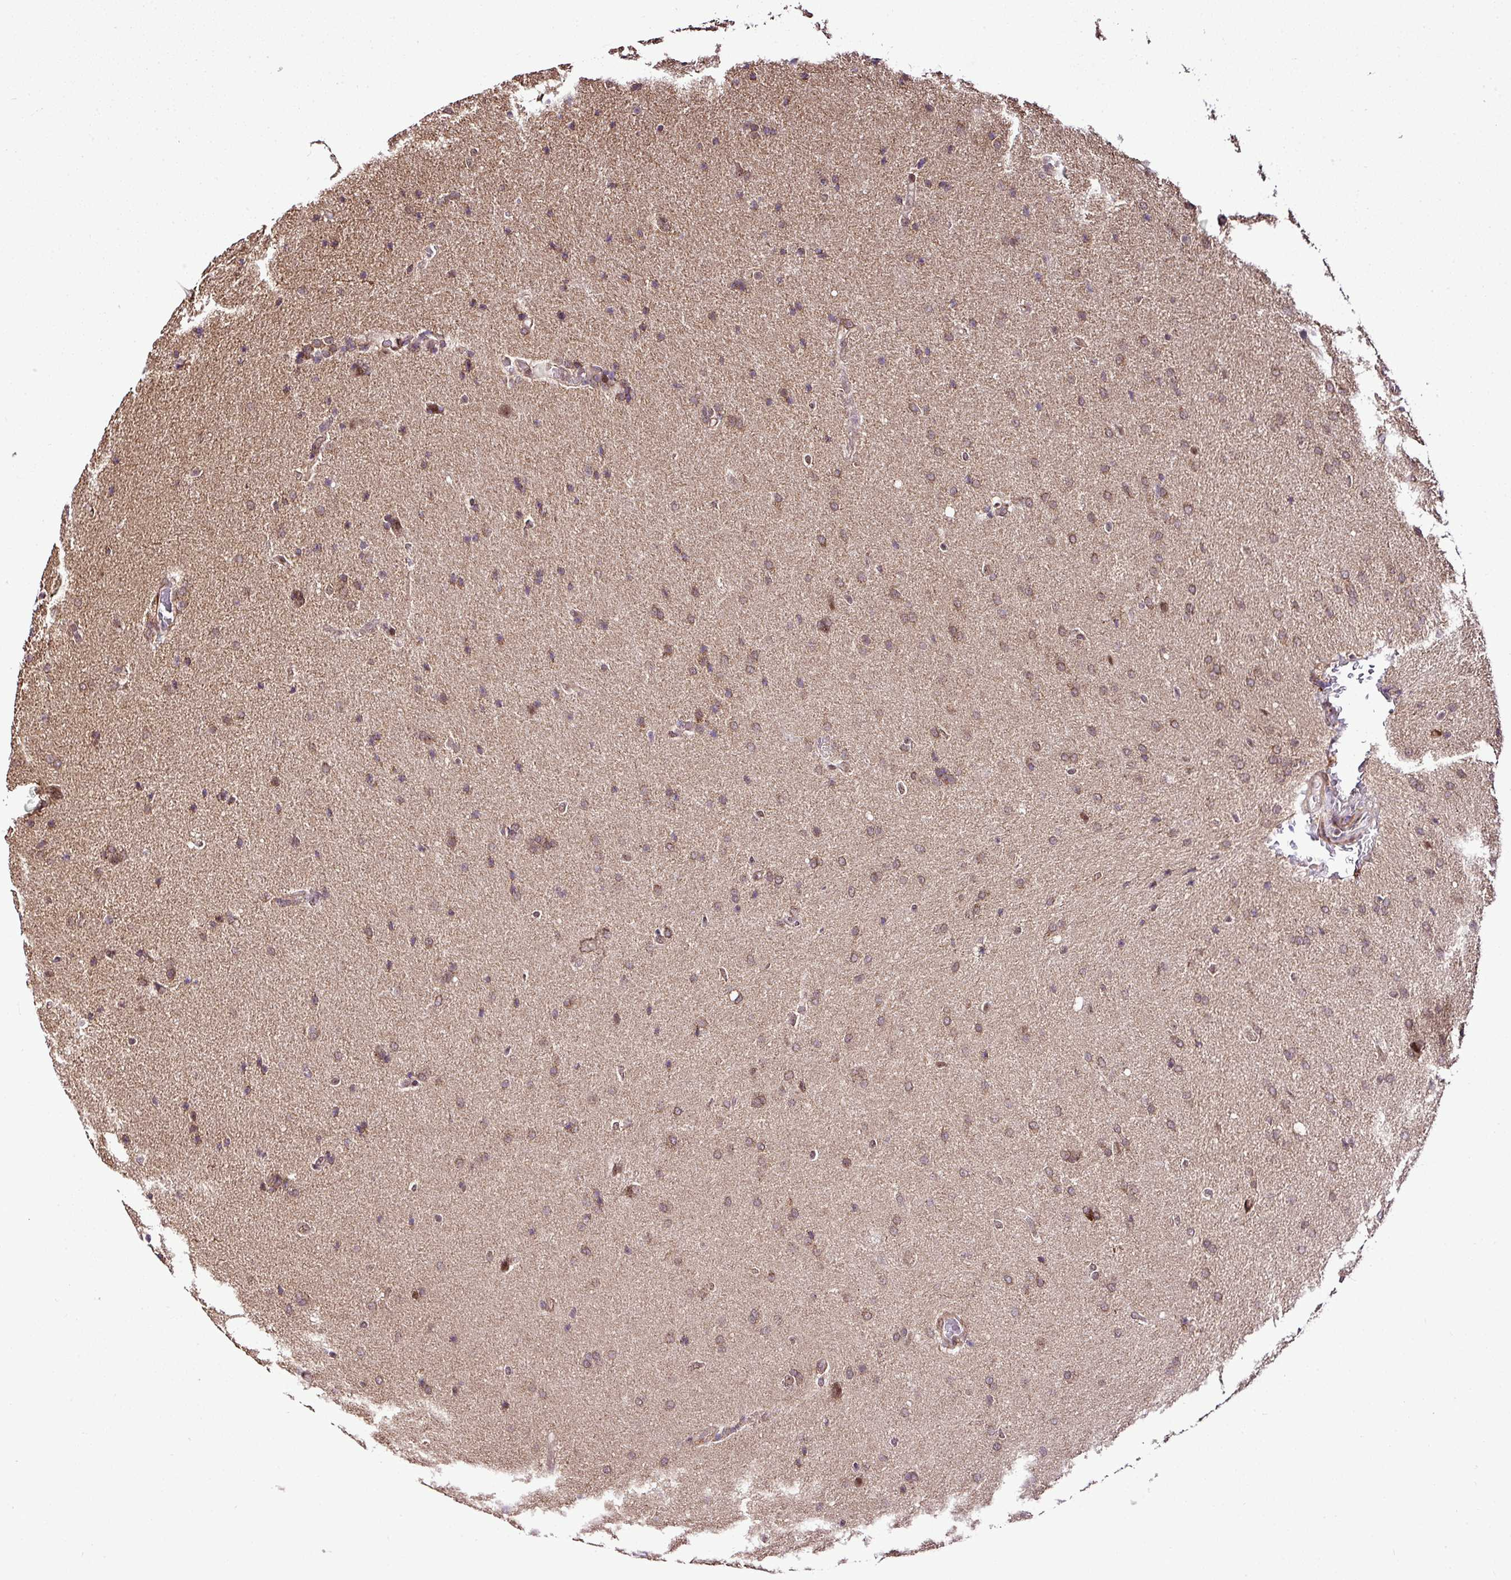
{"staining": {"intensity": "moderate", "quantity": ">75%", "location": "cytoplasmic/membranous,nuclear"}, "tissue": "glioma", "cell_type": "Tumor cells", "image_type": "cancer", "snomed": [{"axis": "morphology", "description": "Glioma, malignant, High grade"}, {"axis": "topography", "description": "Brain"}], "caption": "There is medium levels of moderate cytoplasmic/membranous and nuclear positivity in tumor cells of glioma, as demonstrated by immunohistochemical staining (brown color).", "gene": "FAM153A", "patient": {"sex": "male", "age": 56}}